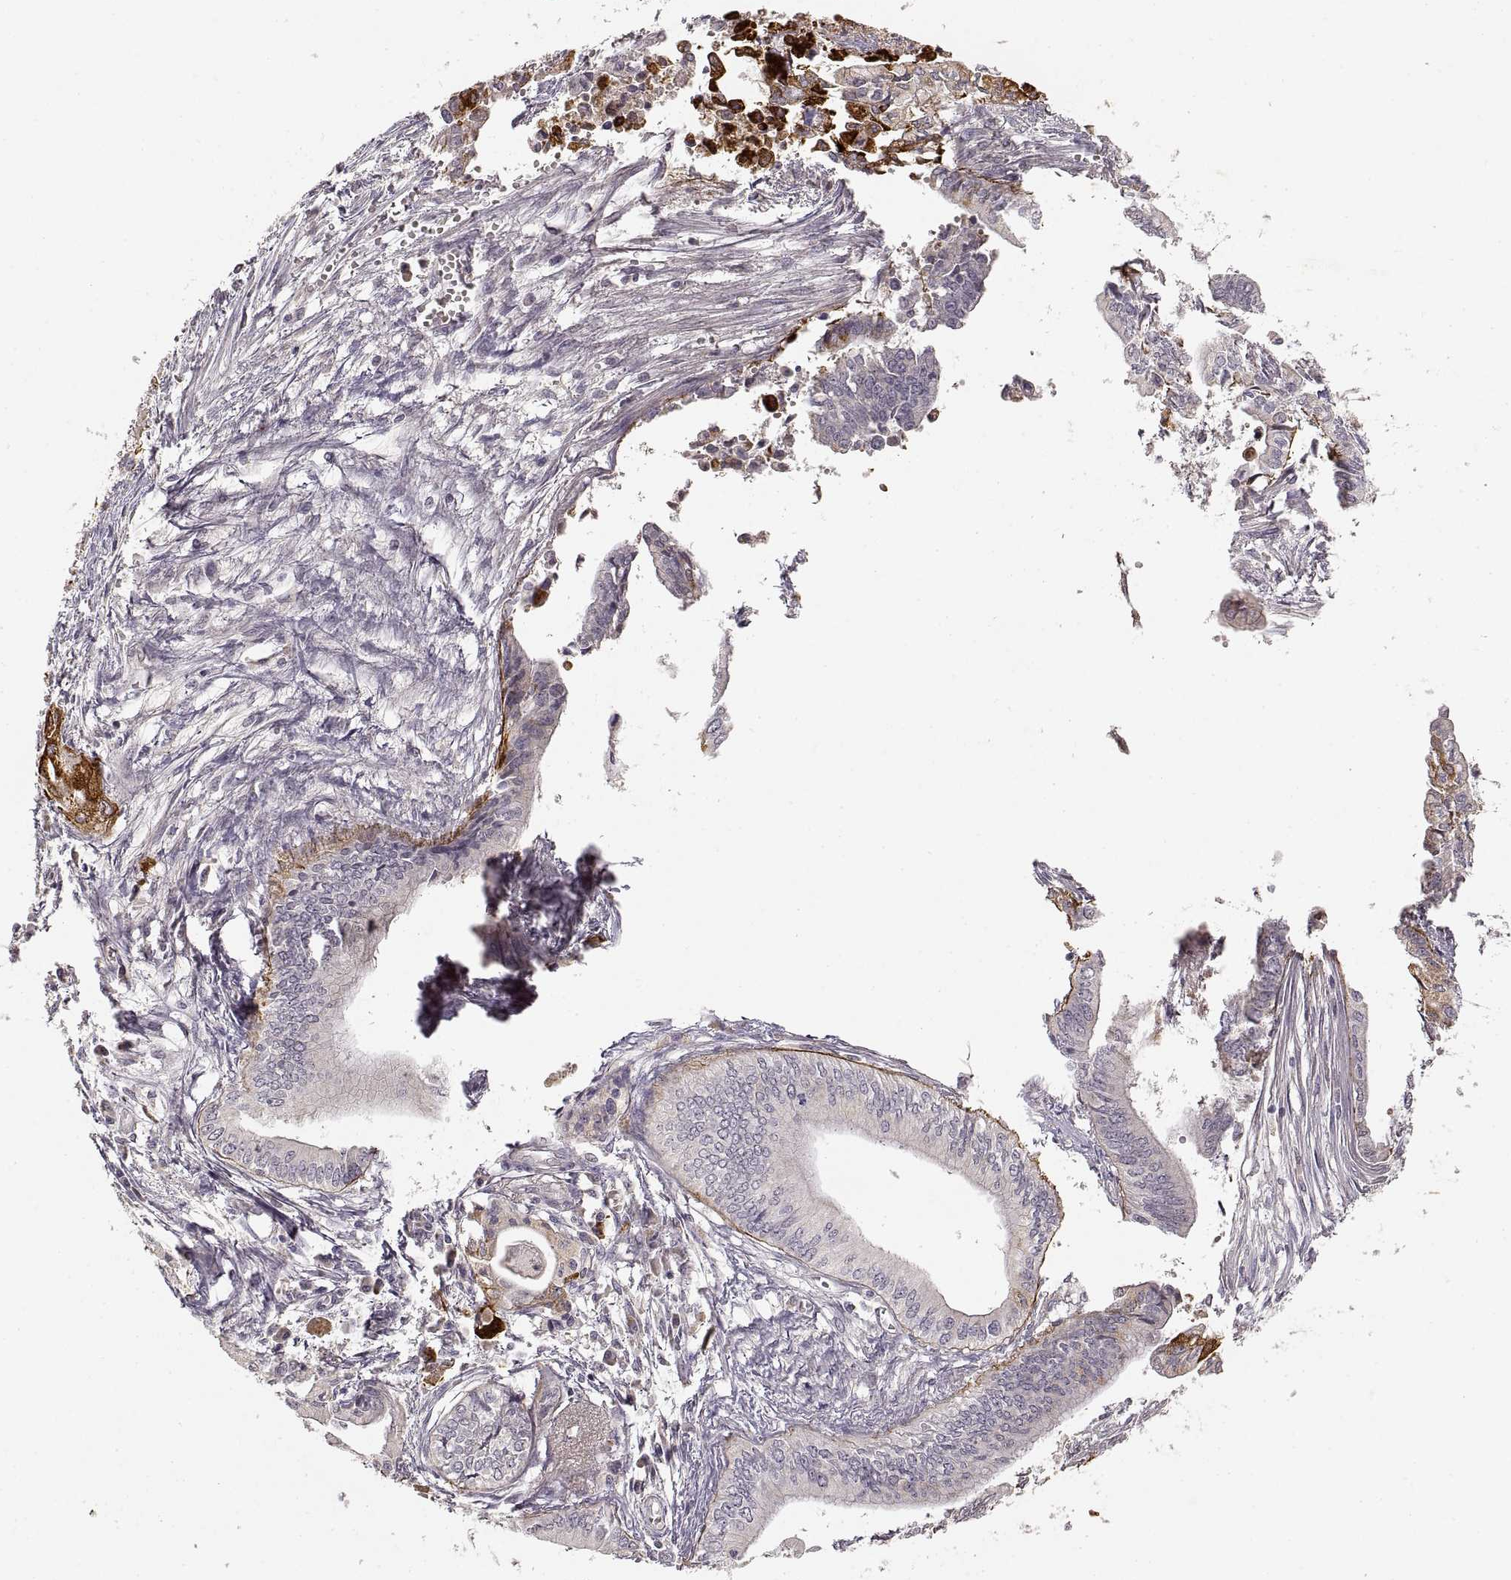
{"staining": {"intensity": "strong", "quantity": "<25%", "location": "cytoplasmic/membranous"}, "tissue": "pancreatic cancer", "cell_type": "Tumor cells", "image_type": "cancer", "snomed": [{"axis": "morphology", "description": "Adenocarcinoma, NOS"}, {"axis": "topography", "description": "Pancreas"}], "caption": "Pancreatic adenocarcinoma stained with a protein marker displays strong staining in tumor cells.", "gene": "LAMC2", "patient": {"sex": "female", "age": 61}}